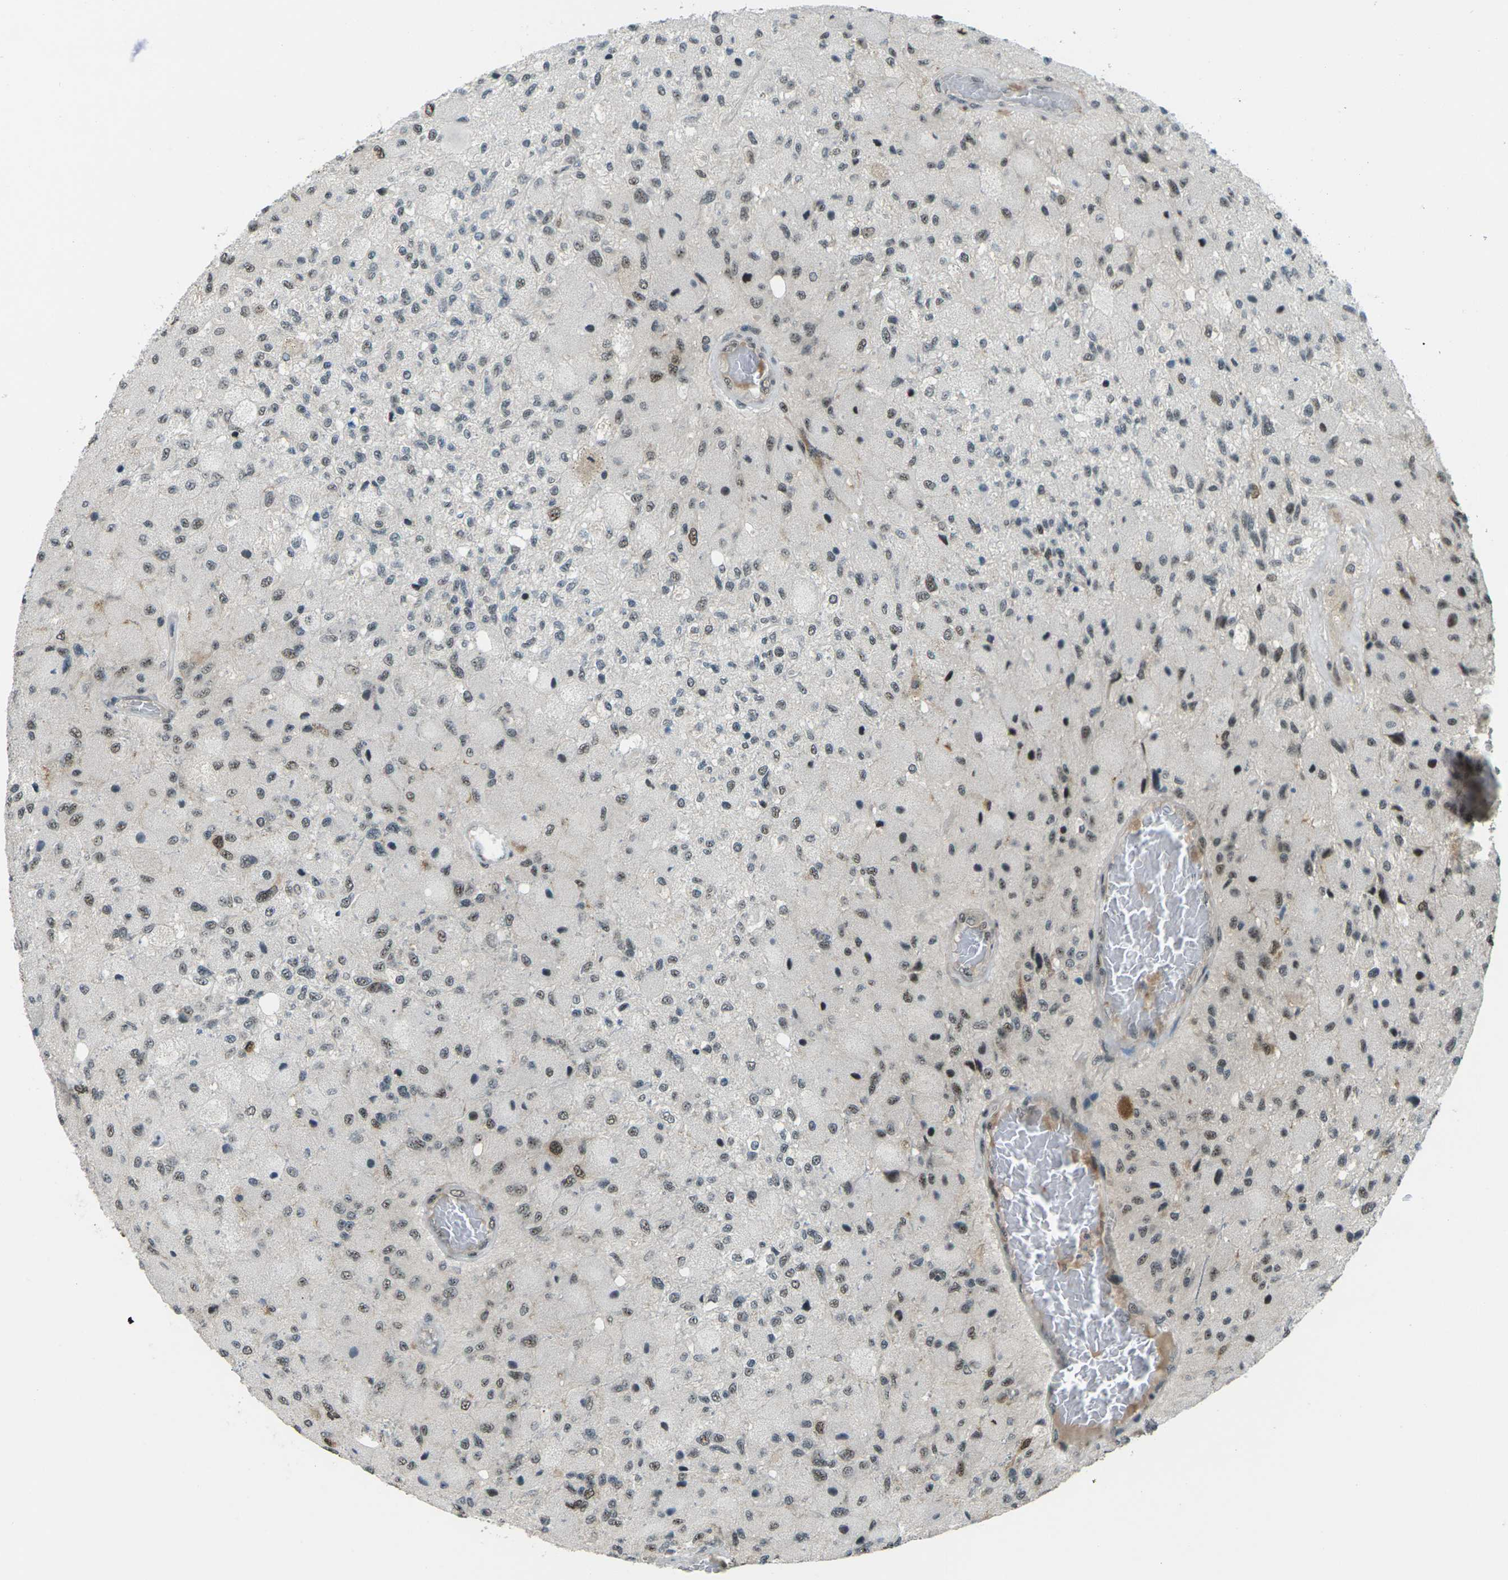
{"staining": {"intensity": "moderate", "quantity": ">75%", "location": "nuclear"}, "tissue": "glioma", "cell_type": "Tumor cells", "image_type": "cancer", "snomed": [{"axis": "morphology", "description": "Normal tissue, NOS"}, {"axis": "morphology", "description": "Glioma, malignant, High grade"}, {"axis": "topography", "description": "Cerebral cortex"}], "caption": "Moderate nuclear protein positivity is appreciated in approximately >75% of tumor cells in glioma.", "gene": "UBE2S", "patient": {"sex": "male", "age": 77}}